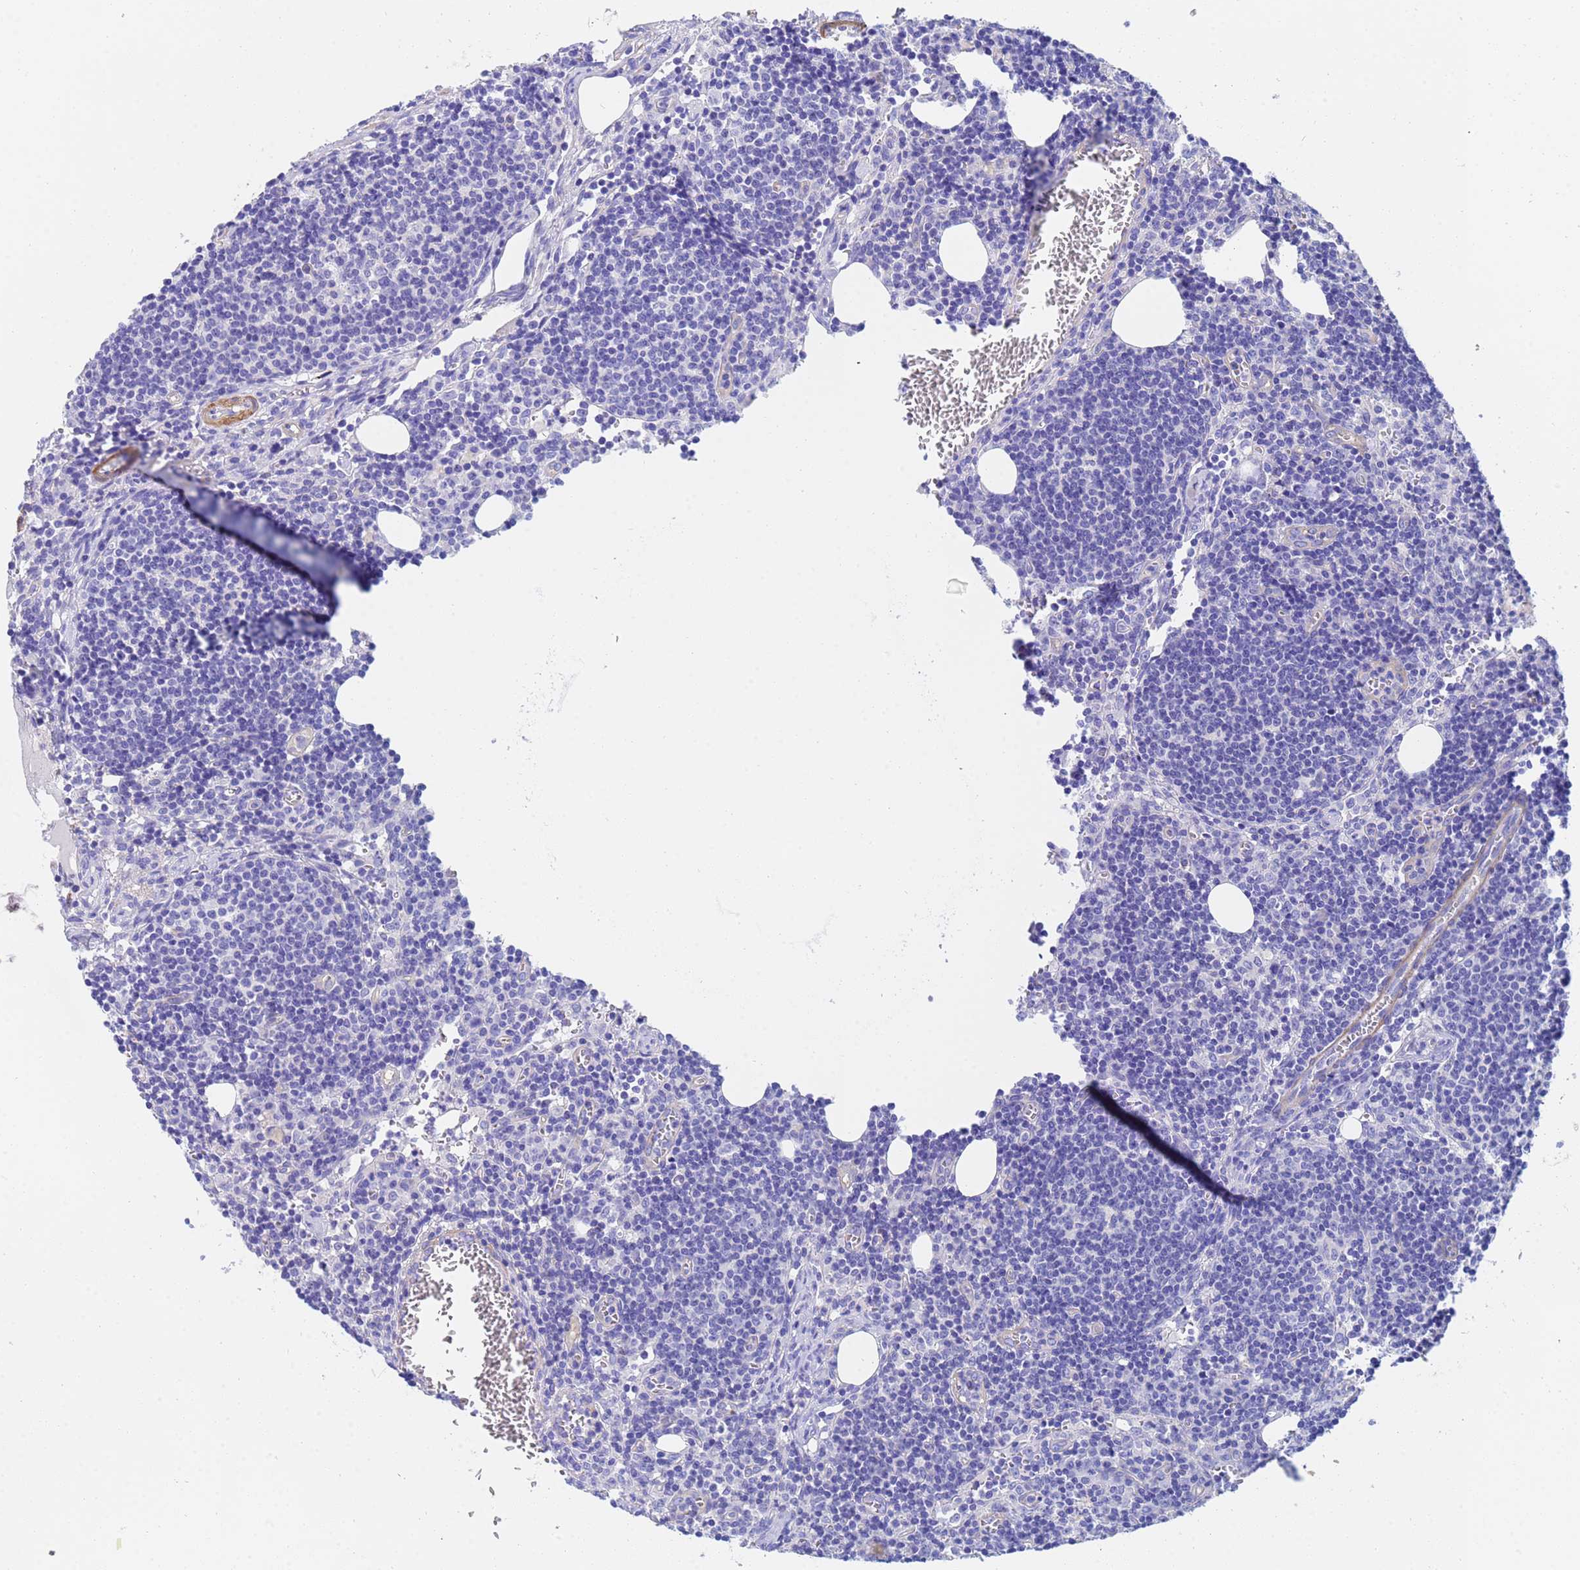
{"staining": {"intensity": "negative", "quantity": "none", "location": "none"}, "tissue": "lymph node", "cell_type": "Non-germinal center cells", "image_type": "normal", "snomed": [{"axis": "morphology", "description": "Normal tissue, NOS"}, {"axis": "topography", "description": "Lymph node"}], "caption": "High power microscopy micrograph of an immunohistochemistry micrograph of normal lymph node, revealing no significant staining in non-germinal center cells. (DAB (3,3'-diaminobenzidine) IHC, high magnification).", "gene": "CST1", "patient": {"sex": "female", "age": 27}}